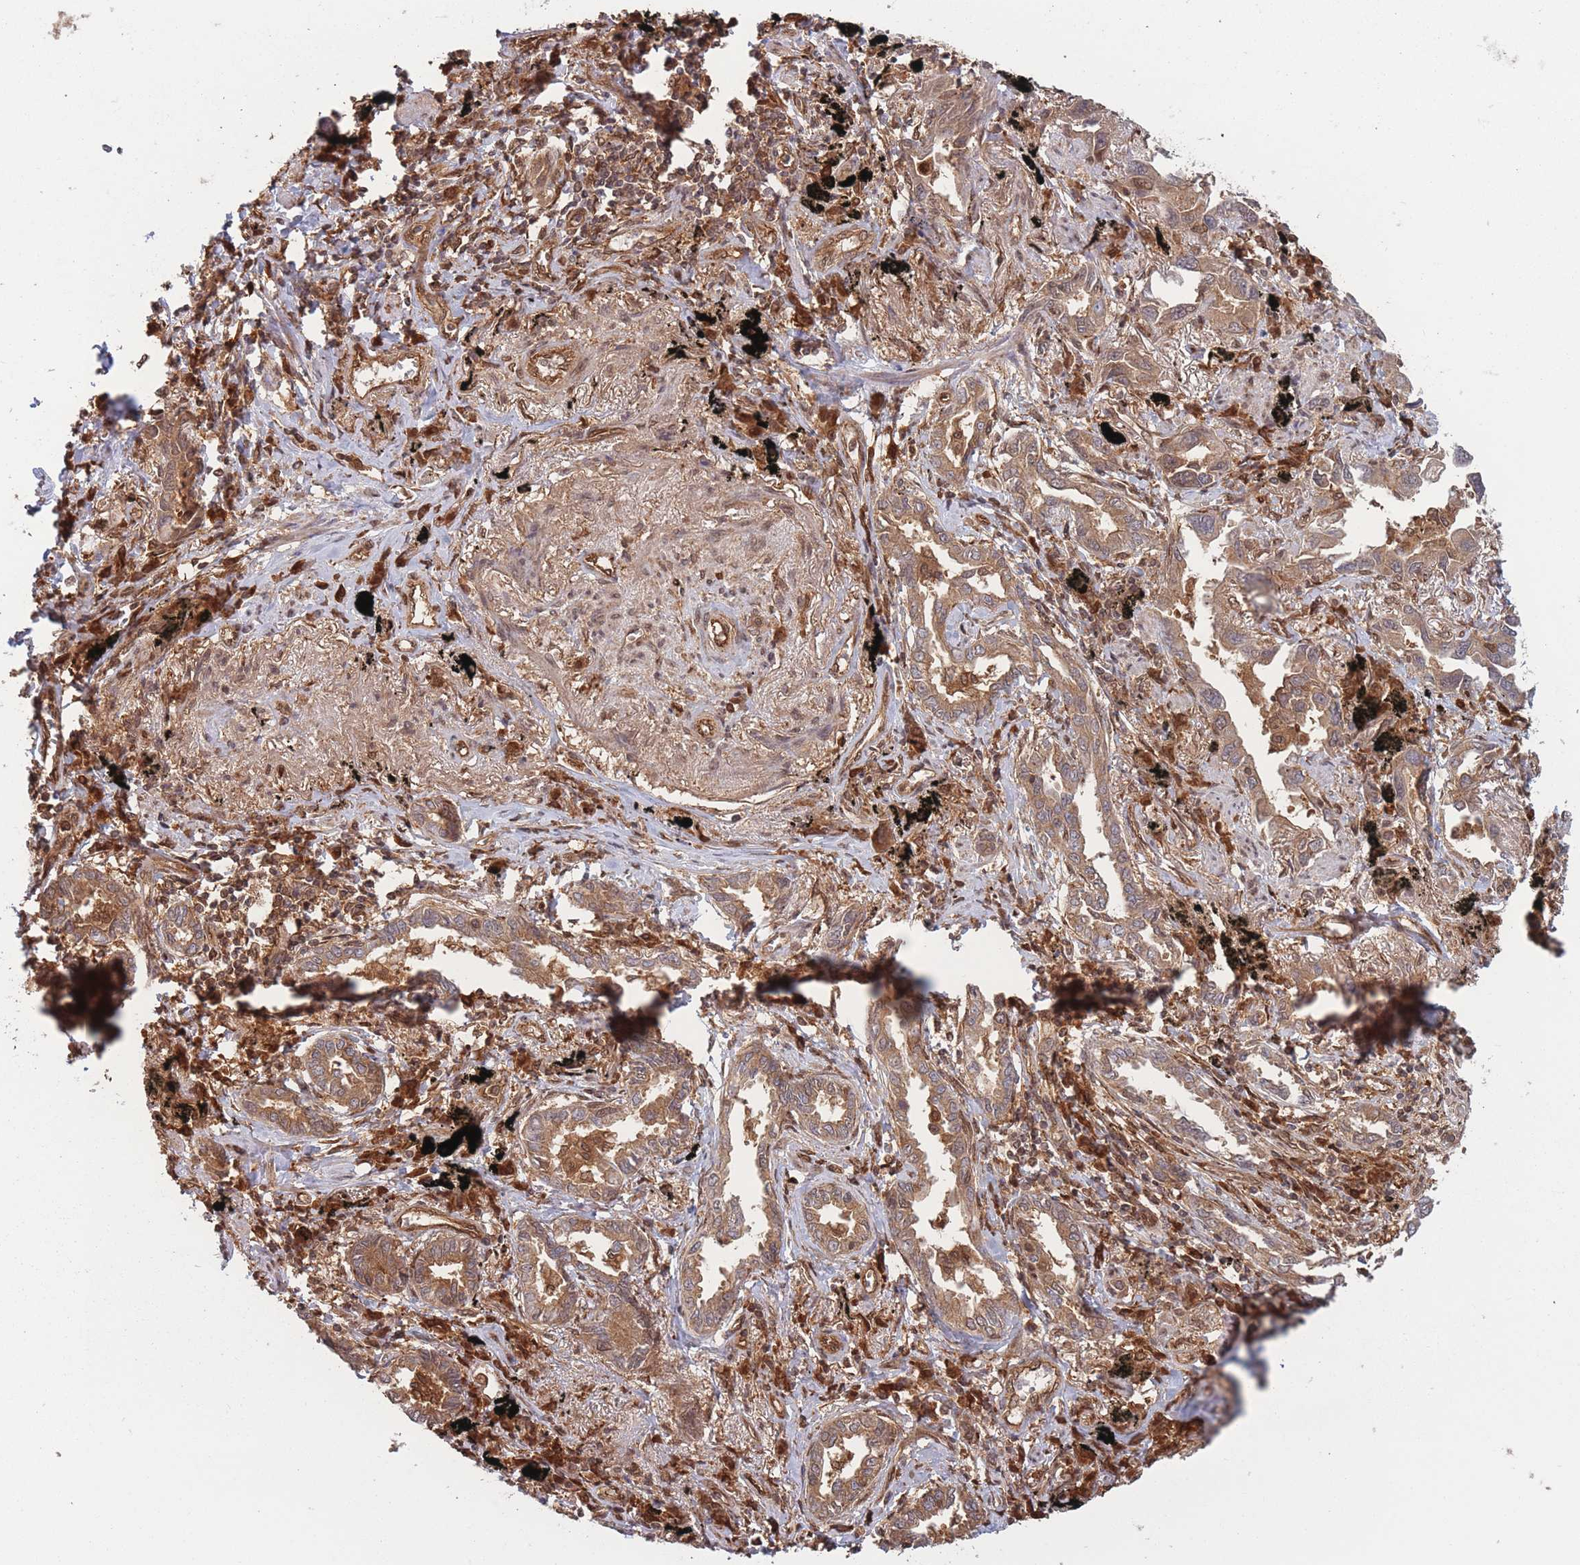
{"staining": {"intensity": "moderate", "quantity": ">75%", "location": "cytoplasmic/membranous"}, "tissue": "lung cancer", "cell_type": "Tumor cells", "image_type": "cancer", "snomed": [{"axis": "morphology", "description": "Adenocarcinoma, NOS"}, {"axis": "topography", "description": "Lung"}], "caption": "IHC of adenocarcinoma (lung) demonstrates medium levels of moderate cytoplasmic/membranous expression in about >75% of tumor cells. (DAB (3,3'-diaminobenzidine) IHC with brightfield microscopy, high magnification).", "gene": "PODXL2", "patient": {"sex": "male", "age": 67}}